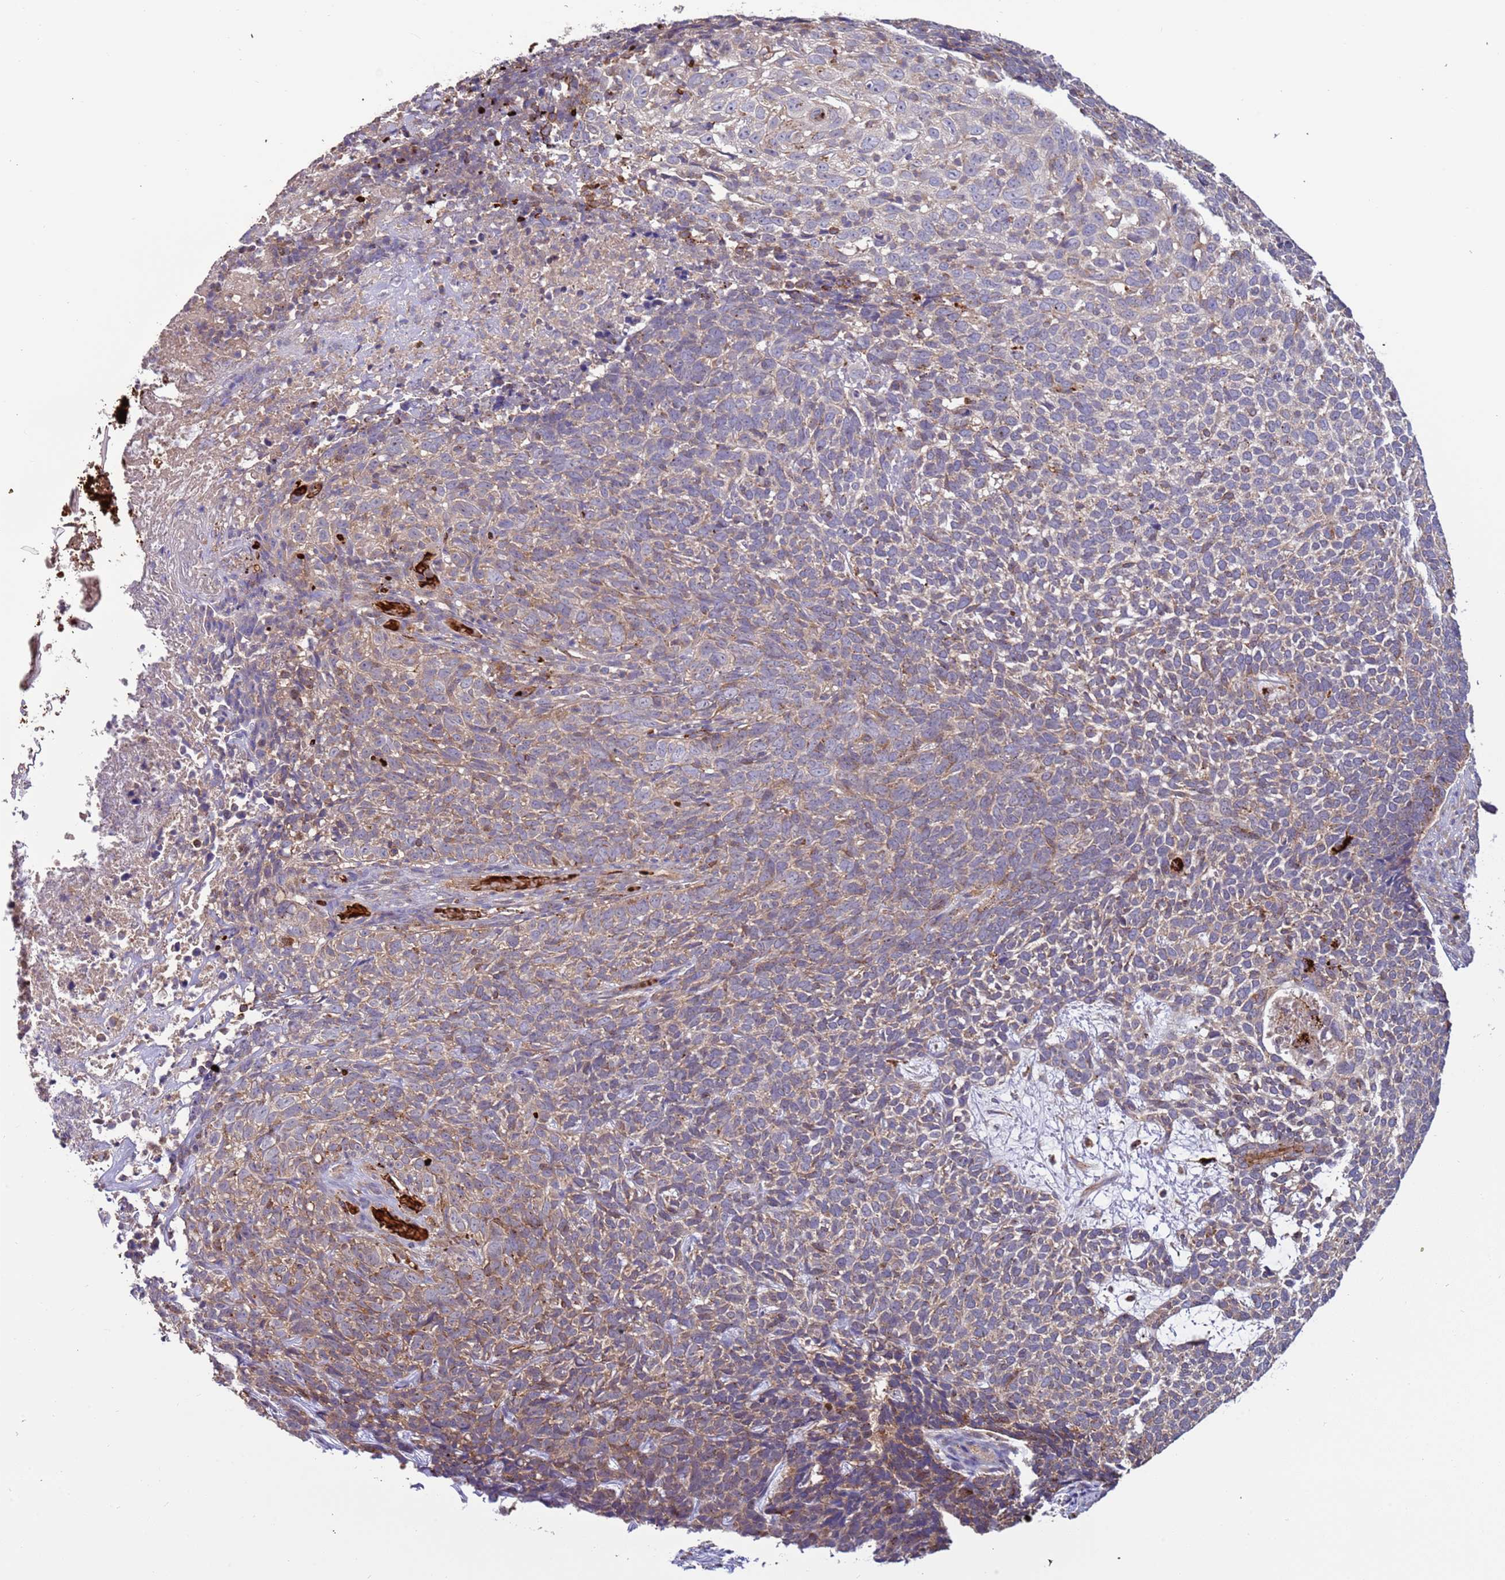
{"staining": {"intensity": "weak", "quantity": ">75%", "location": "cytoplasmic/membranous"}, "tissue": "skin cancer", "cell_type": "Tumor cells", "image_type": "cancer", "snomed": [{"axis": "morphology", "description": "Basal cell carcinoma"}, {"axis": "topography", "description": "Skin"}], "caption": "There is low levels of weak cytoplasmic/membranous staining in tumor cells of basal cell carcinoma (skin), as demonstrated by immunohistochemical staining (brown color).", "gene": "VPS36", "patient": {"sex": "female", "age": 84}}